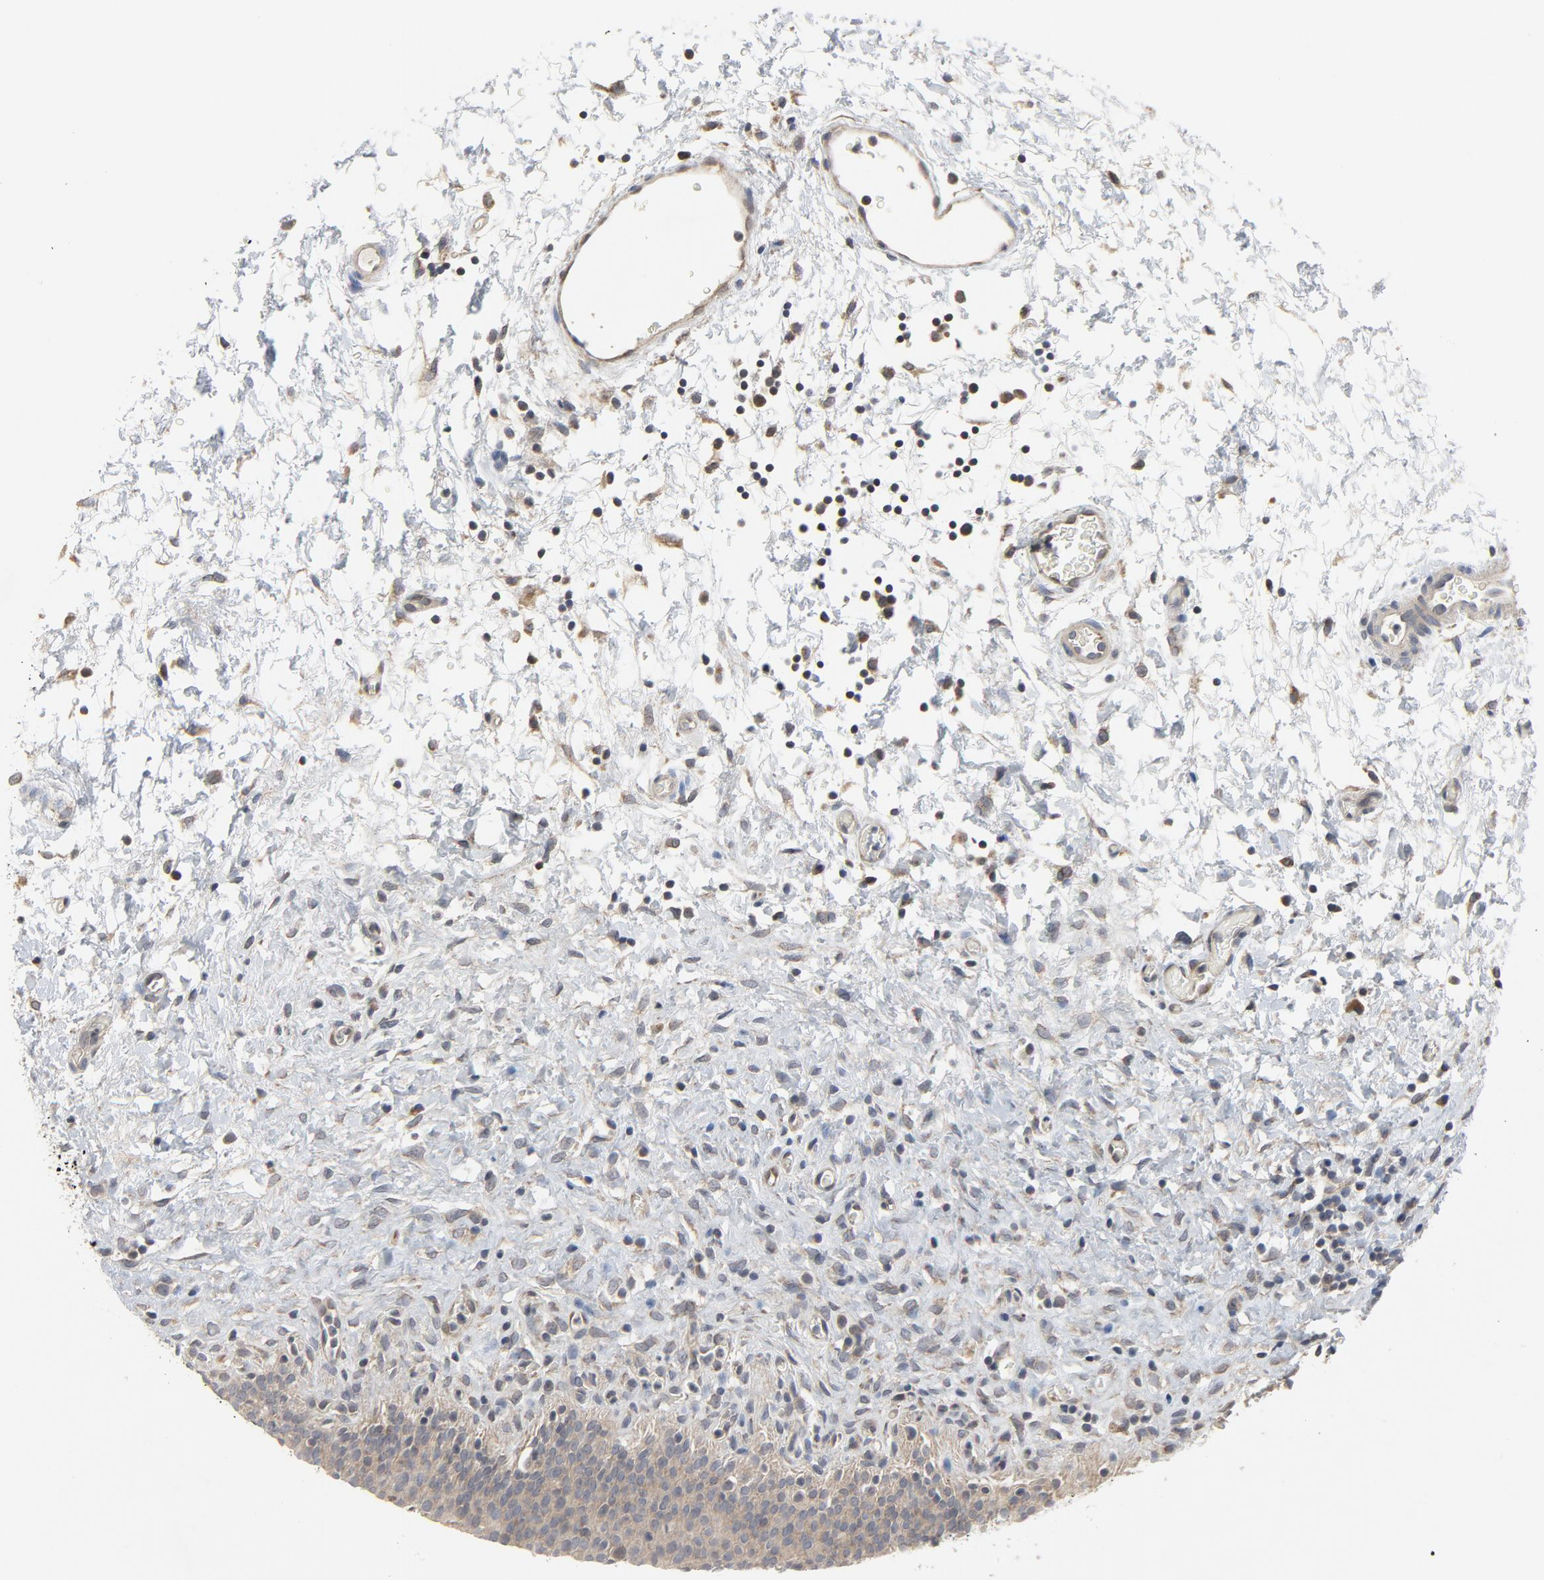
{"staining": {"intensity": "moderate", "quantity": "25%-75%", "location": "cytoplasmic/membranous"}, "tissue": "urinary bladder", "cell_type": "Urothelial cells", "image_type": "normal", "snomed": [{"axis": "morphology", "description": "Normal tissue, NOS"}, {"axis": "topography", "description": "Urinary bladder"}], "caption": "Urothelial cells reveal medium levels of moderate cytoplasmic/membranous positivity in approximately 25%-75% of cells in normal urinary bladder.", "gene": "C14orf119", "patient": {"sex": "male", "age": 51}}